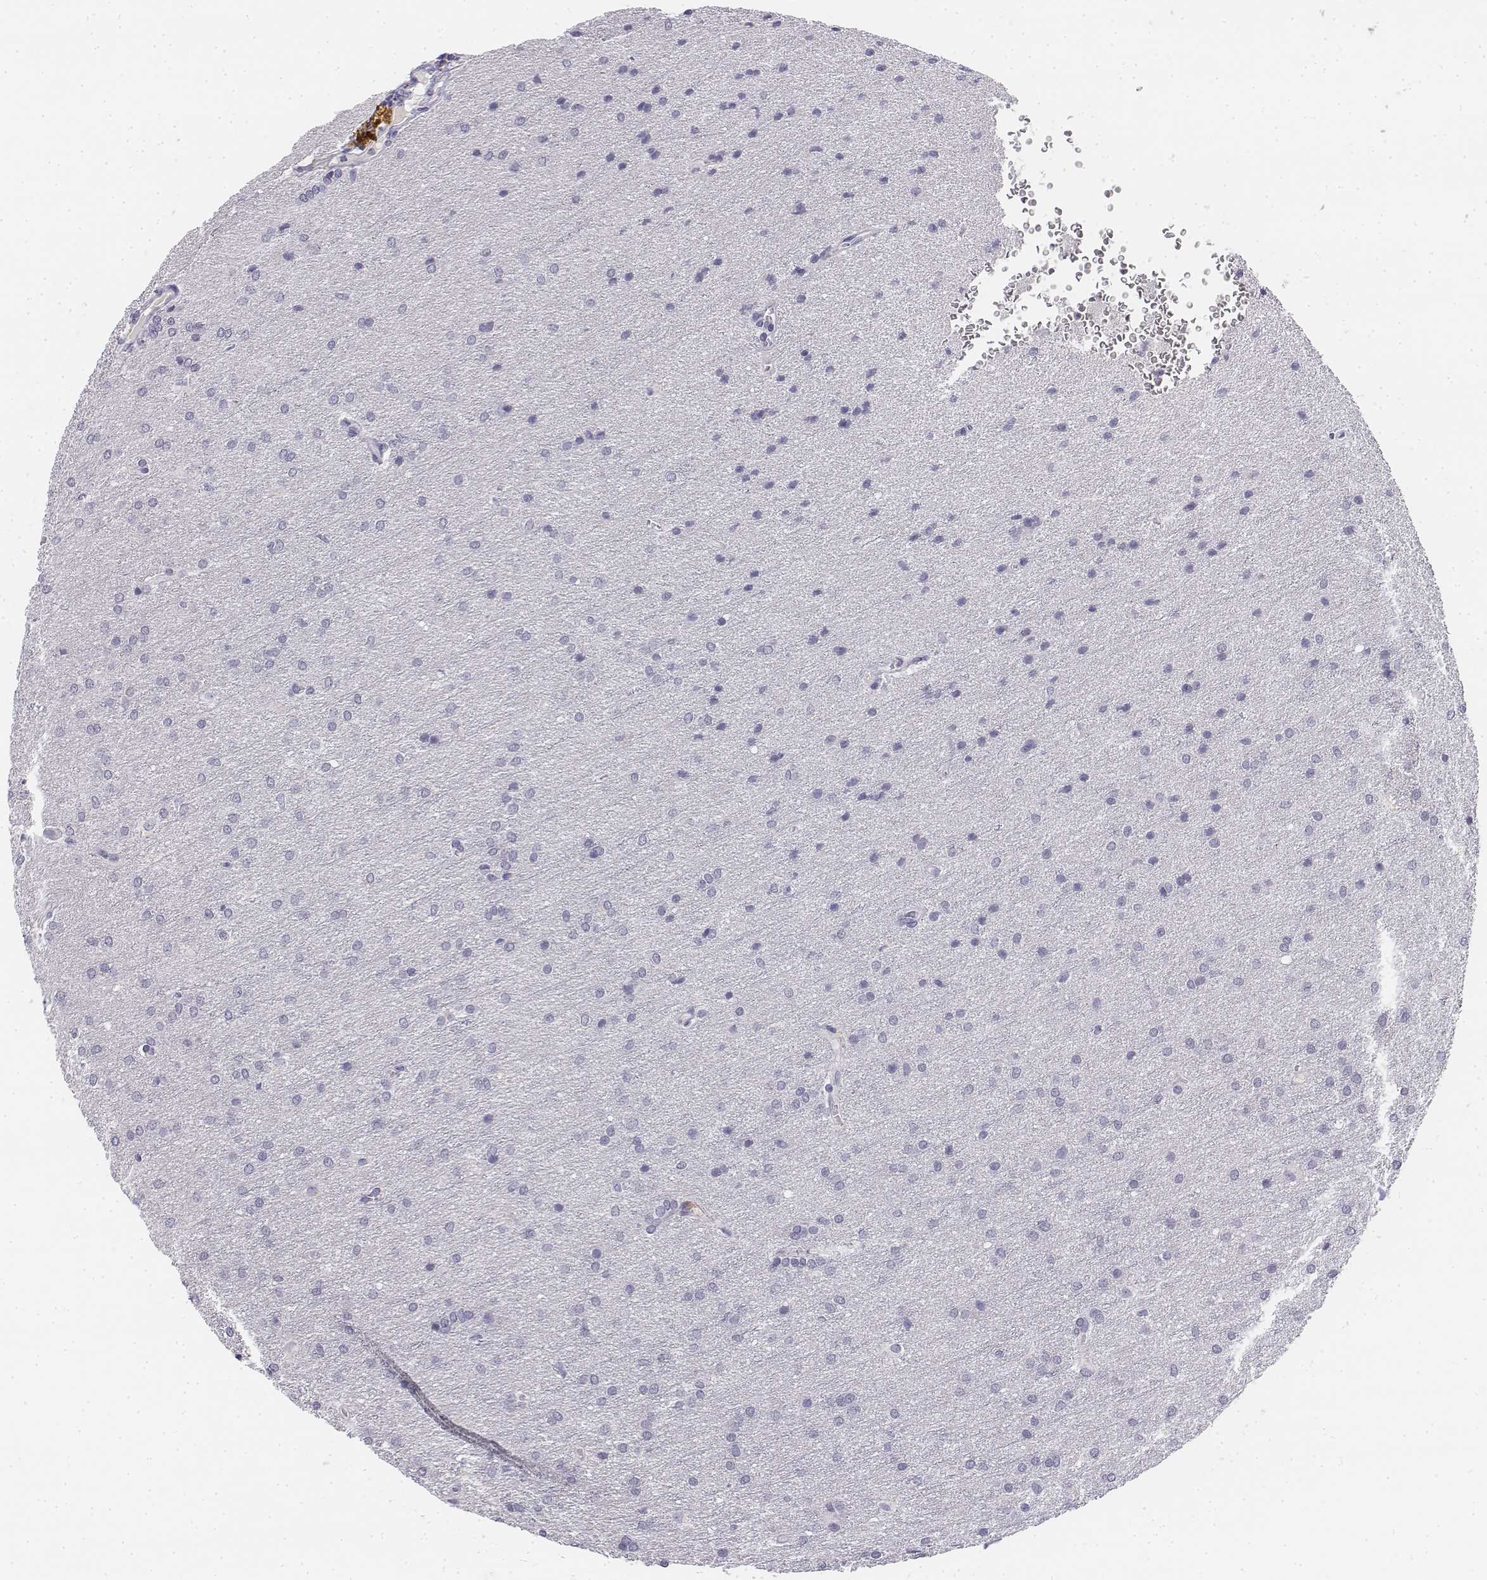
{"staining": {"intensity": "negative", "quantity": "none", "location": "none"}, "tissue": "glioma", "cell_type": "Tumor cells", "image_type": "cancer", "snomed": [{"axis": "morphology", "description": "Glioma, malignant, Low grade"}, {"axis": "topography", "description": "Brain"}], "caption": "Tumor cells show no significant protein staining in malignant low-grade glioma.", "gene": "UCN2", "patient": {"sex": "female", "age": 32}}